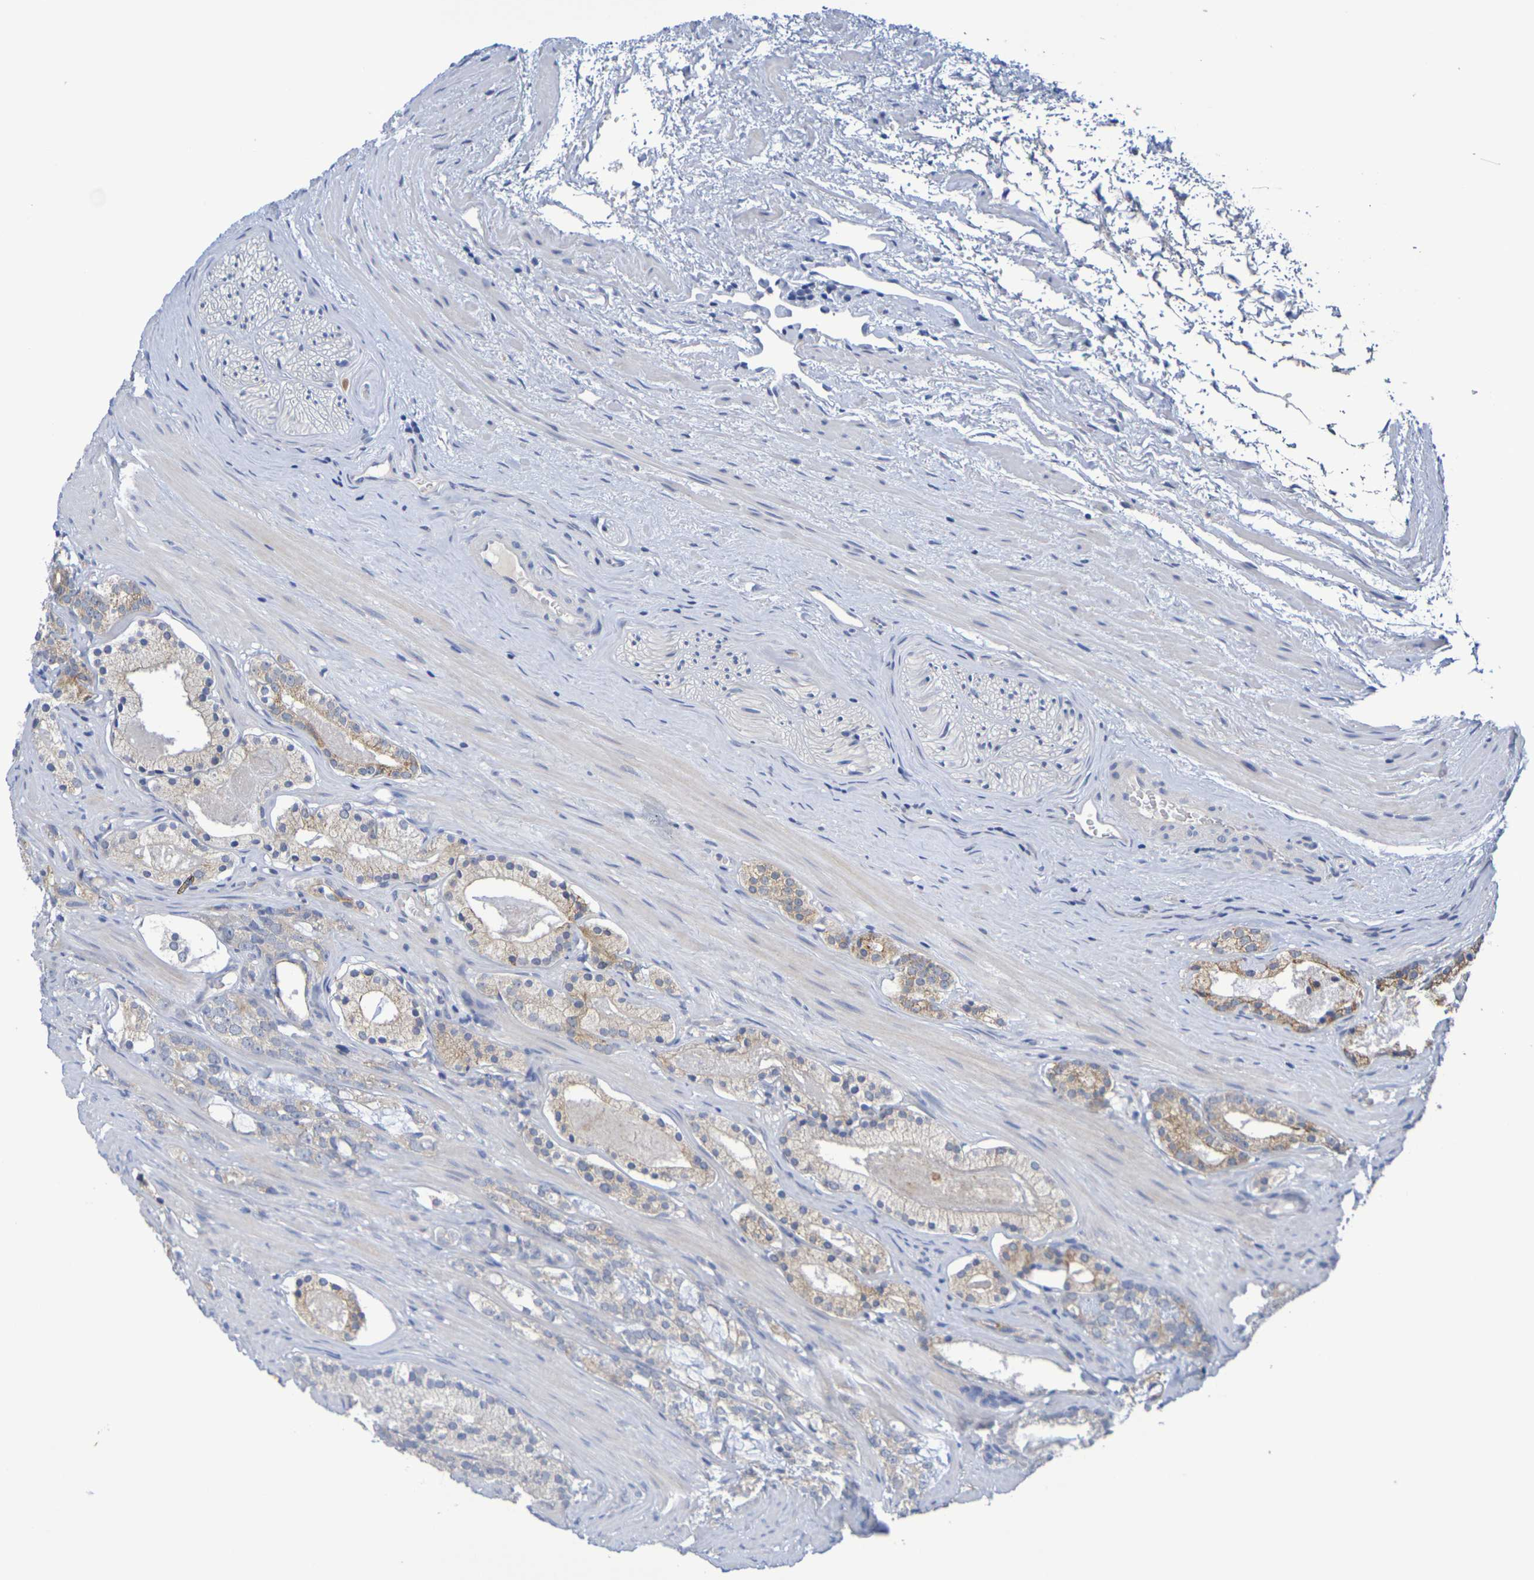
{"staining": {"intensity": "moderate", "quantity": "<25%", "location": "cytoplasmic/membranous"}, "tissue": "prostate cancer", "cell_type": "Tumor cells", "image_type": "cancer", "snomed": [{"axis": "morphology", "description": "Adenocarcinoma, Low grade"}, {"axis": "topography", "description": "Prostate"}], "caption": "A brown stain labels moderate cytoplasmic/membranous staining of a protein in adenocarcinoma (low-grade) (prostate) tumor cells.", "gene": "SDC4", "patient": {"sex": "male", "age": 59}}